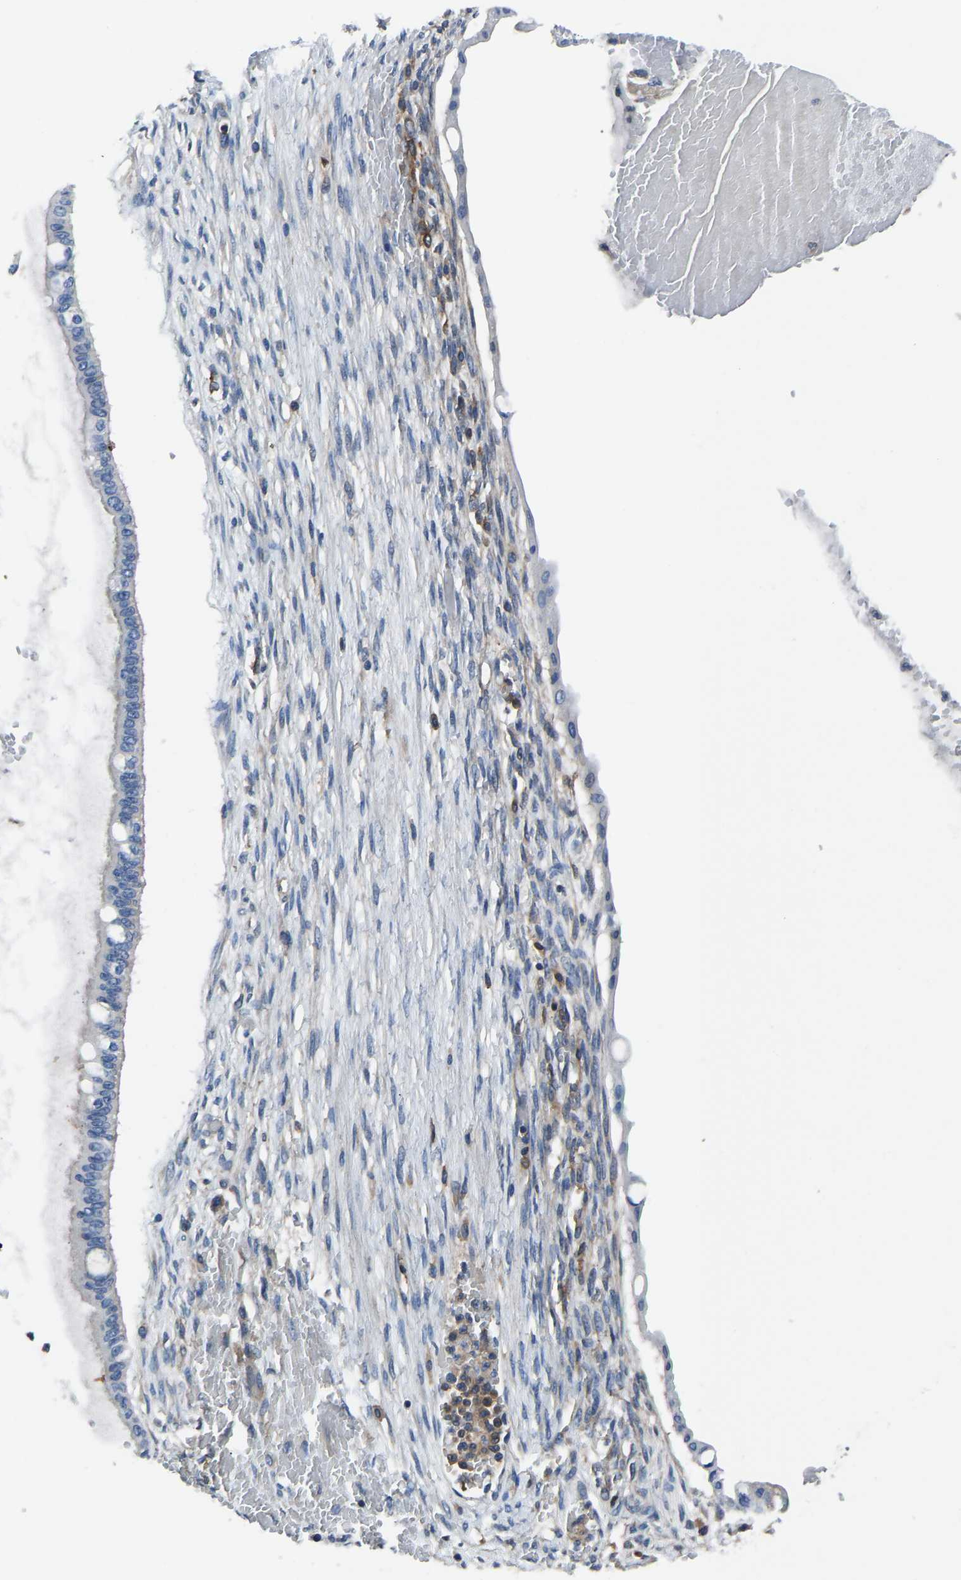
{"staining": {"intensity": "negative", "quantity": "none", "location": "none"}, "tissue": "ovarian cancer", "cell_type": "Tumor cells", "image_type": "cancer", "snomed": [{"axis": "morphology", "description": "Cystadenocarcinoma, mucinous, NOS"}, {"axis": "topography", "description": "Ovary"}], "caption": "Immunohistochemistry of ovarian cancer exhibits no staining in tumor cells.", "gene": "PRKAR1A", "patient": {"sex": "female", "age": 73}}